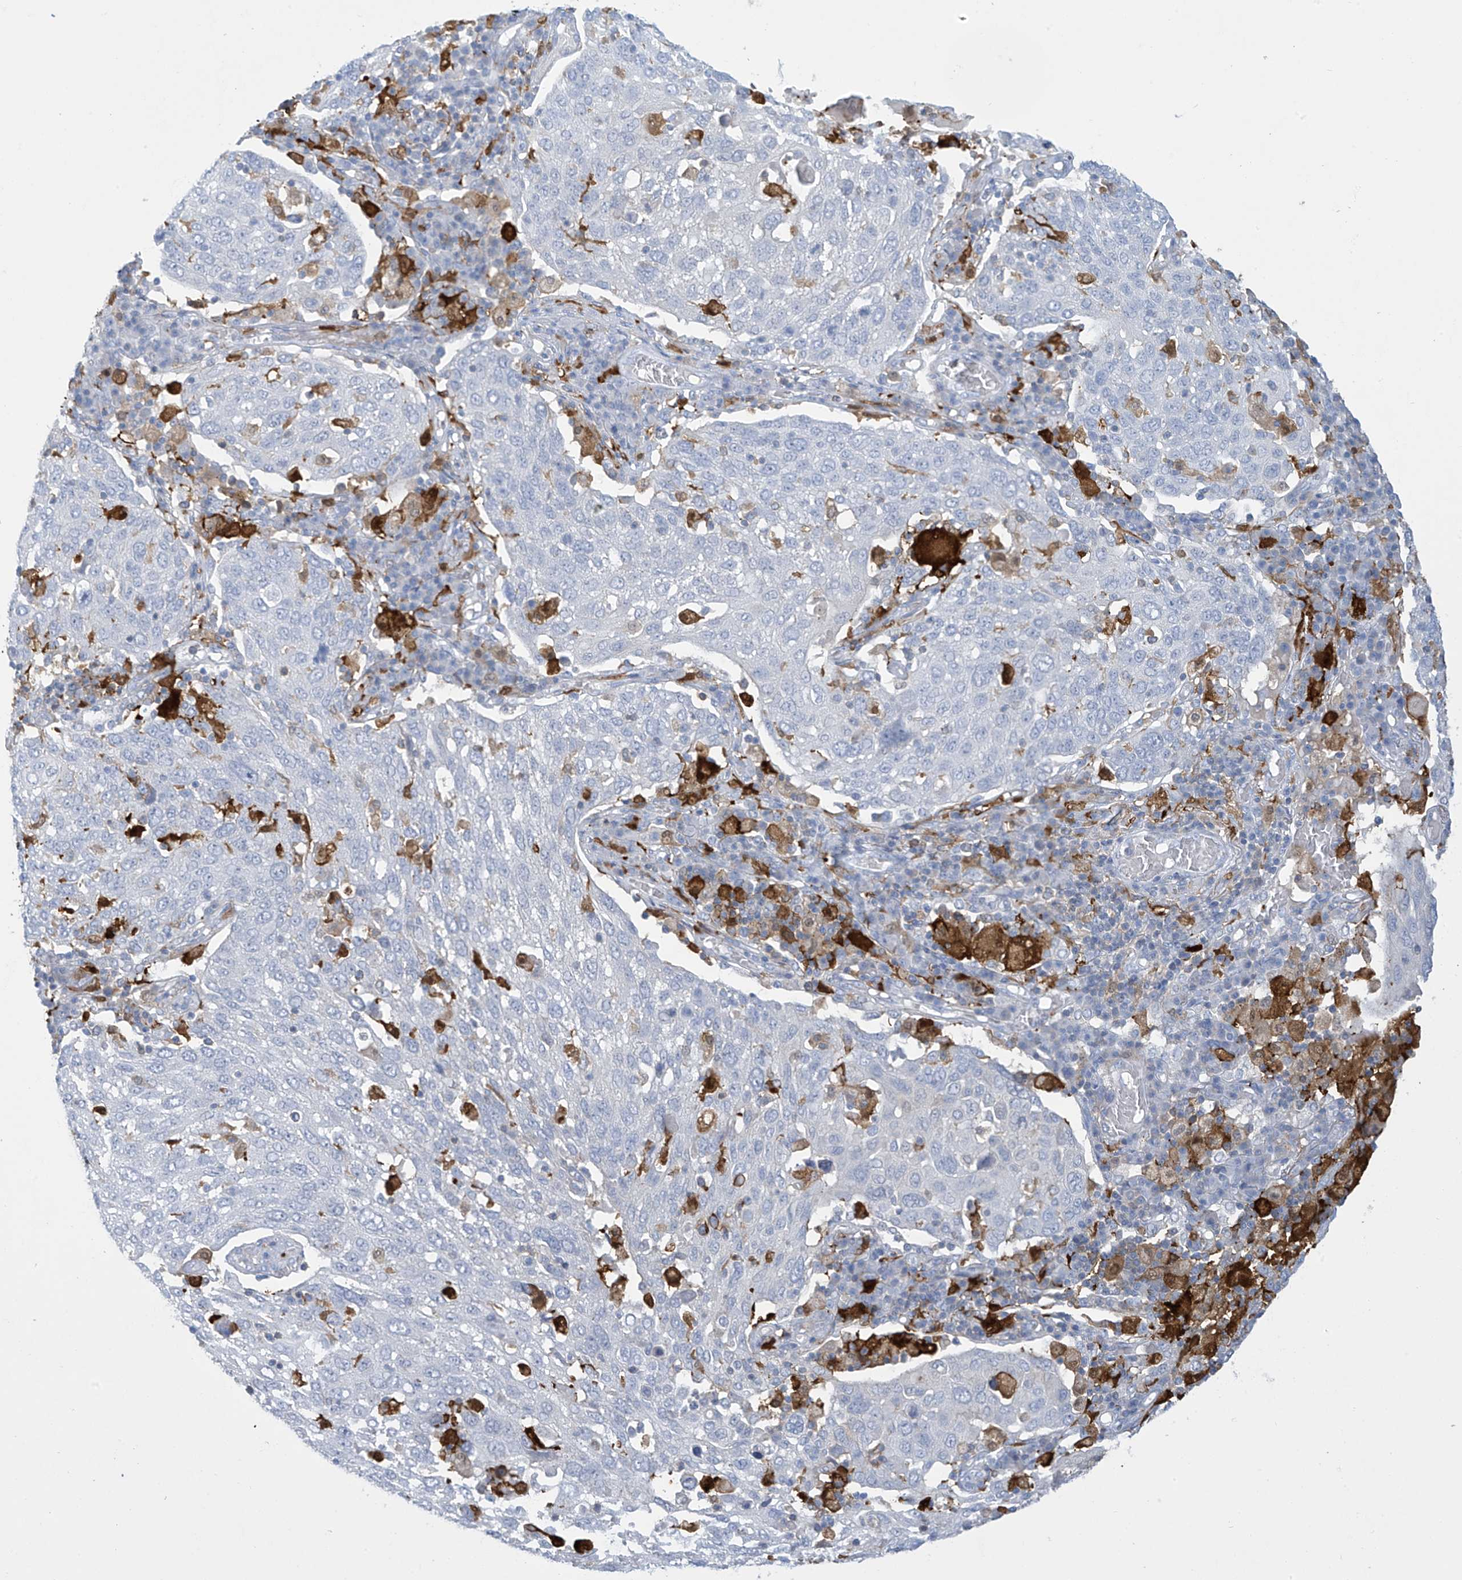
{"staining": {"intensity": "negative", "quantity": "none", "location": "none"}, "tissue": "lung cancer", "cell_type": "Tumor cells", "image_type": "cancer", "snomed": [{"axis": "morphology", "description": "Squamous cell carcinoma, NOS"}, {"axis": "topography", "description": "Lung"}], "caption": "Histopathology image shows no significant protein positivity in tumor cells of squamous cell carcinoma (lung).", "gene": "TRMT2B", "patient": {"sex": "male", "age": 65}}